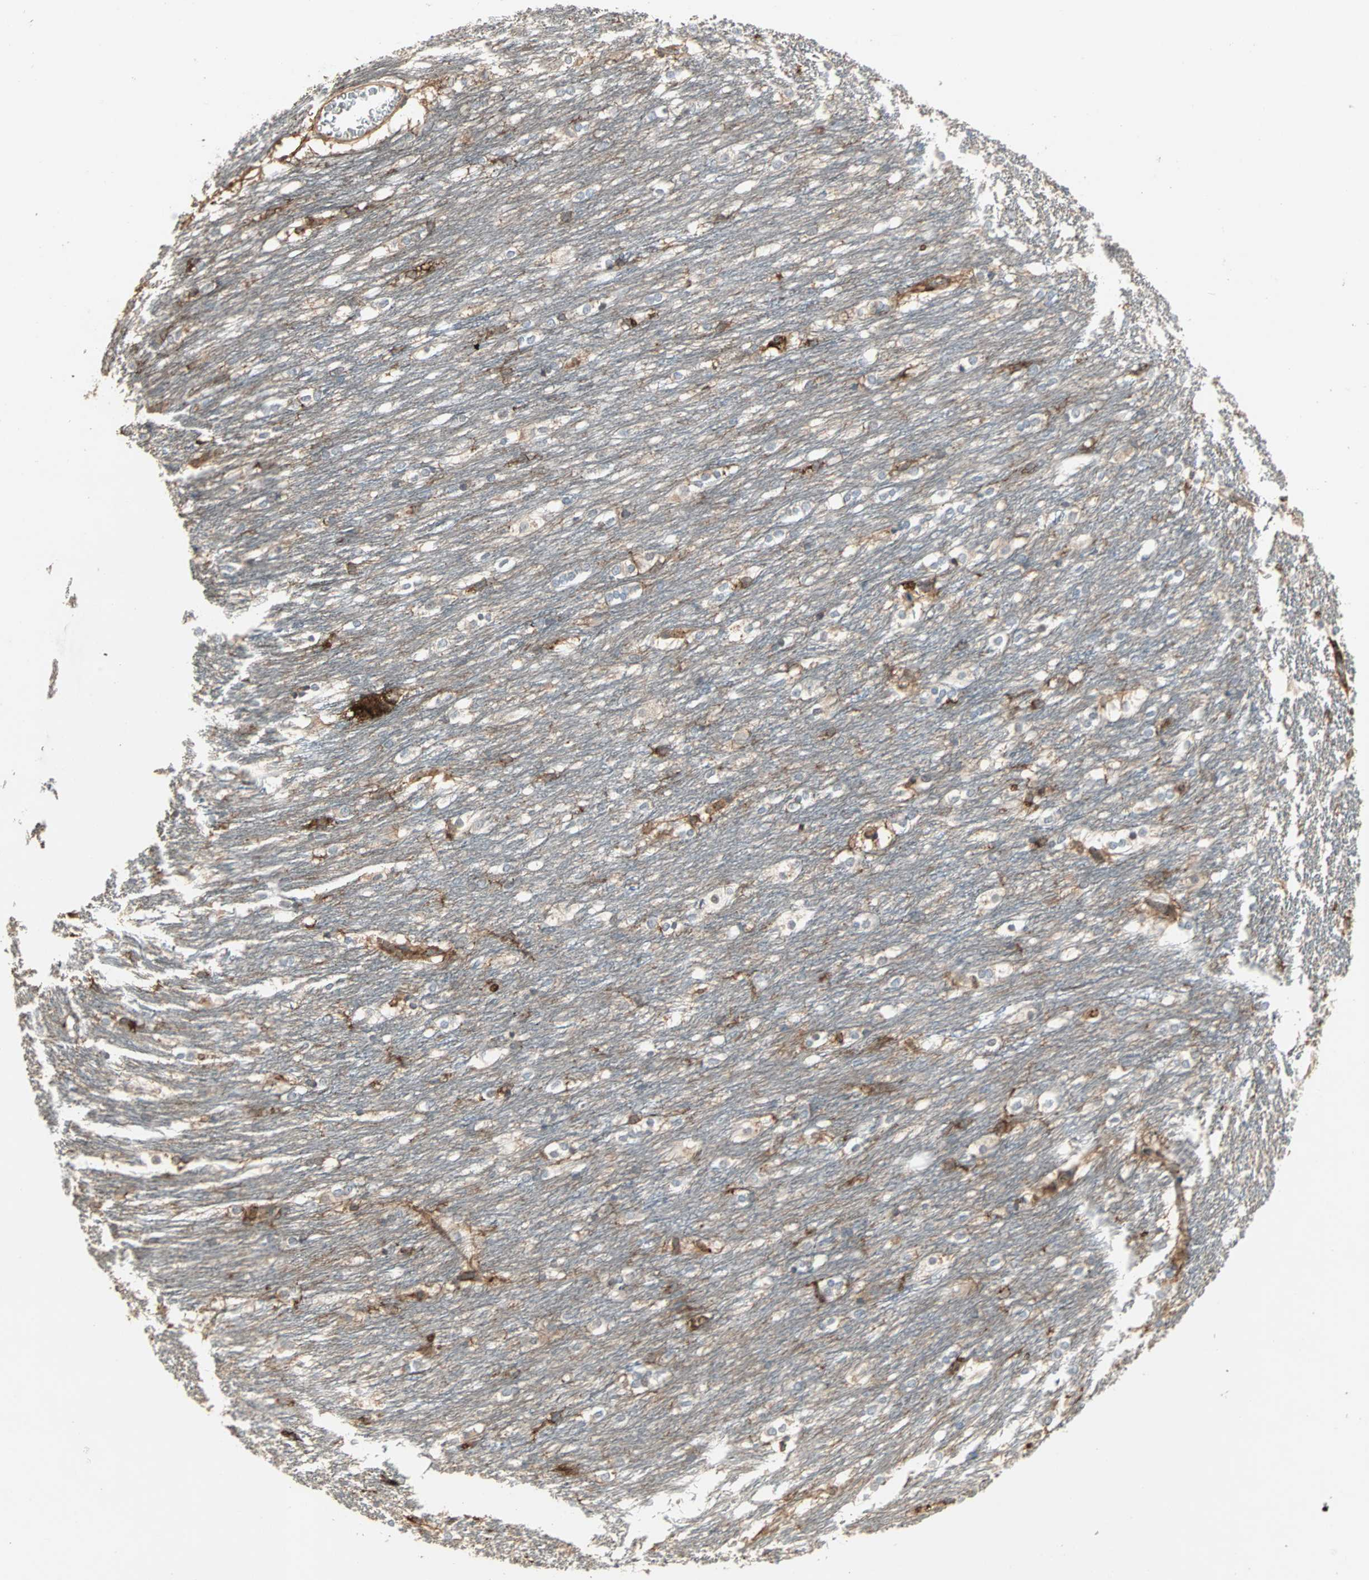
{"staining": {"intensity": "strong", "quantity": "<25%", "location": "cytoplasmic/membranous"}, "tissue": "caudate", "cell_type": "Glial cells", "image_type": "normal", "snomed": [{"axis": "morphology", "description": "Normal tissue, NOS"}, {"axis": "topography", "description": "Lateral ventricle wall"}], "caption": "Protein expression analysis of normal human caudate reveals strong cytoplasmic/membranous positivity in about <25% of glial cells.", "gene": "GNAI2", "patient": {"sex": "female", "age": 19}}